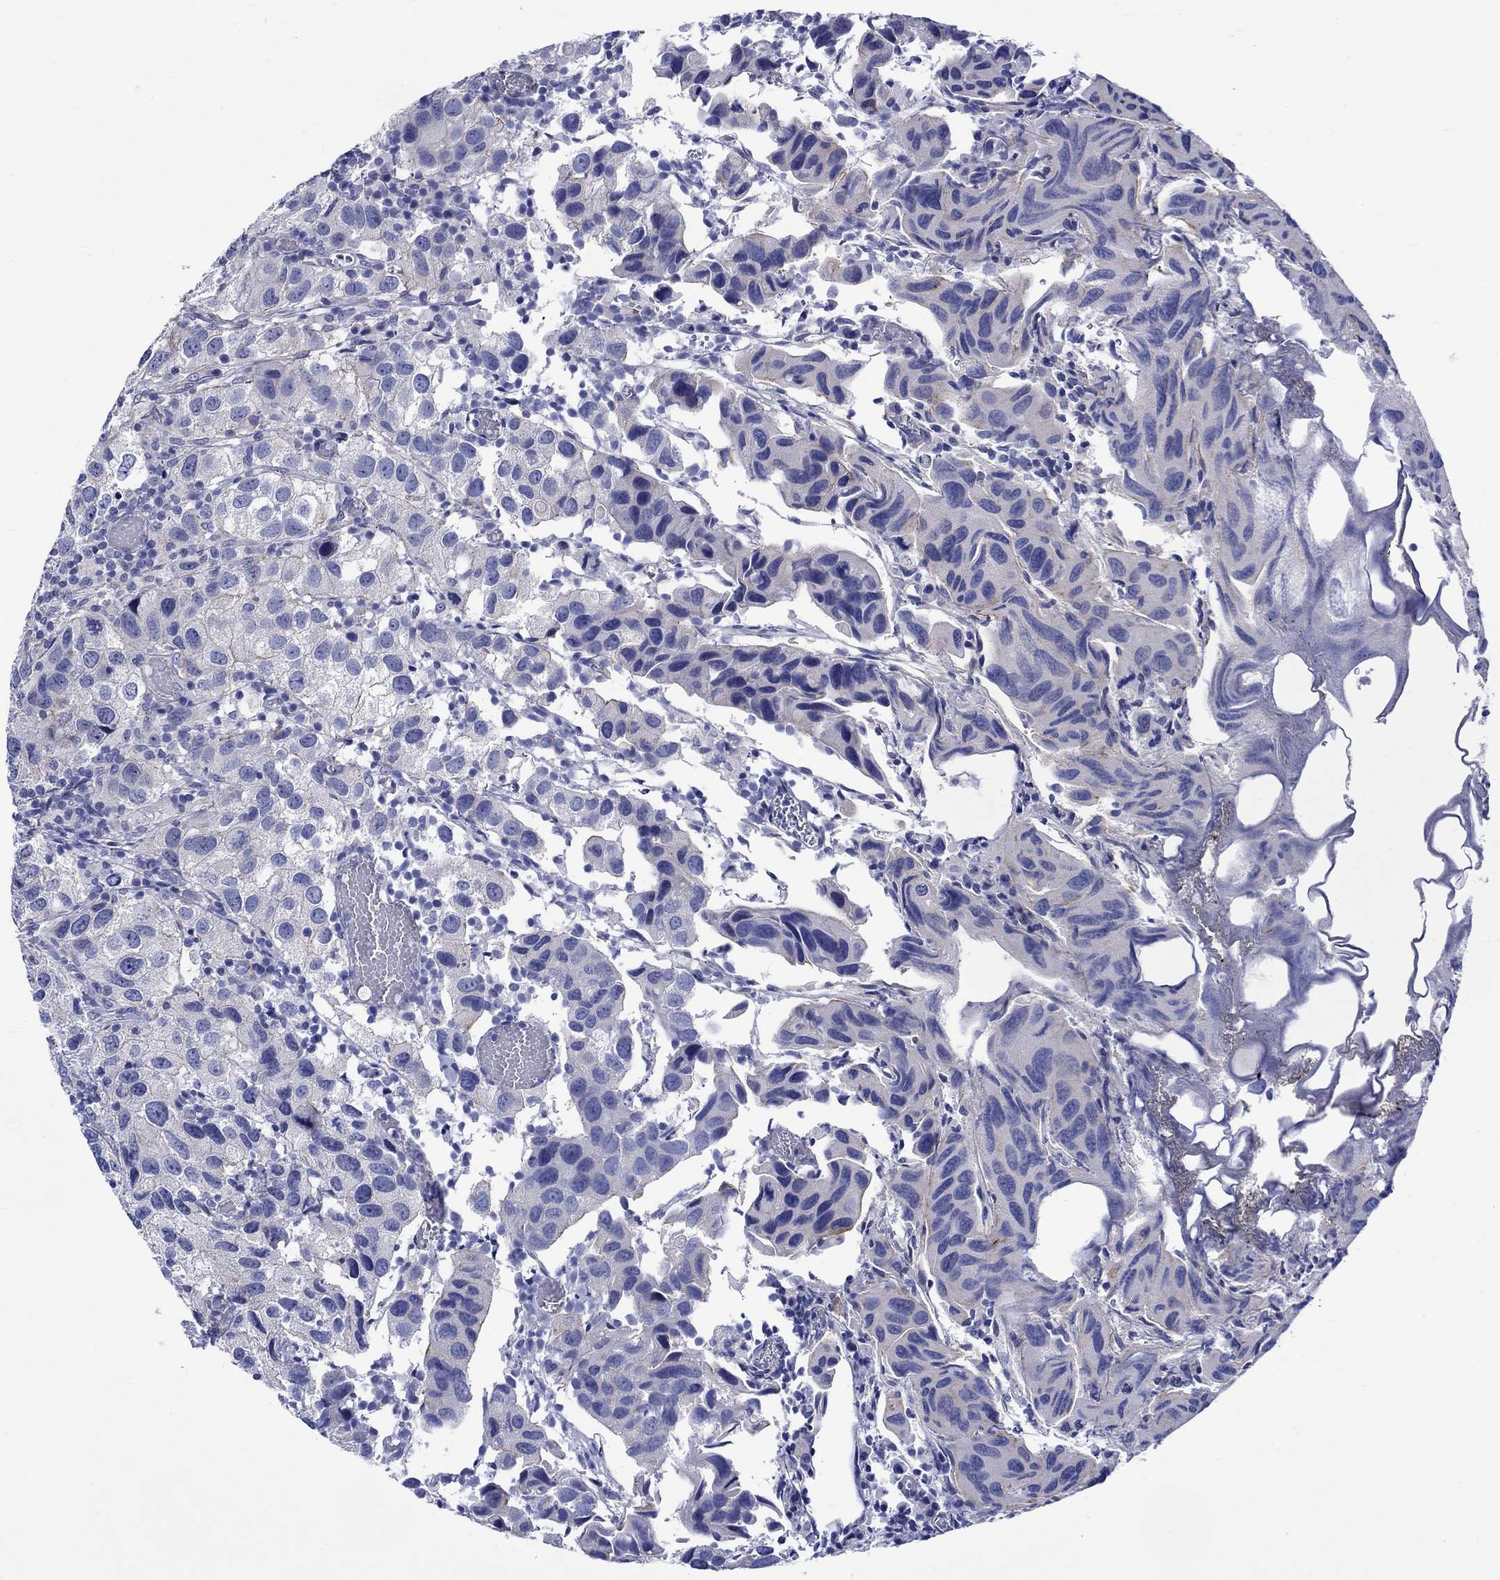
{"staining": {"intensity": "negative", "quantity": "none", "location": "none"}, "tissue": "urothelial cancer", "cell_type": "Tumor cells", "image_type": "cancer", "snomed": [{"axis": "morphology", "description": "Urothelial carcinoma, High grade"}, {"axis": "topography", "description": "Urinary bladder"}], "caption": "This is a photomicrograph of immunohistochemistry staining of urothelial carcinoma (high-grade), which shows no staining in tumor cells.", "gene": "SH2D7", "patient": {"sex": "male", "age": 79}}